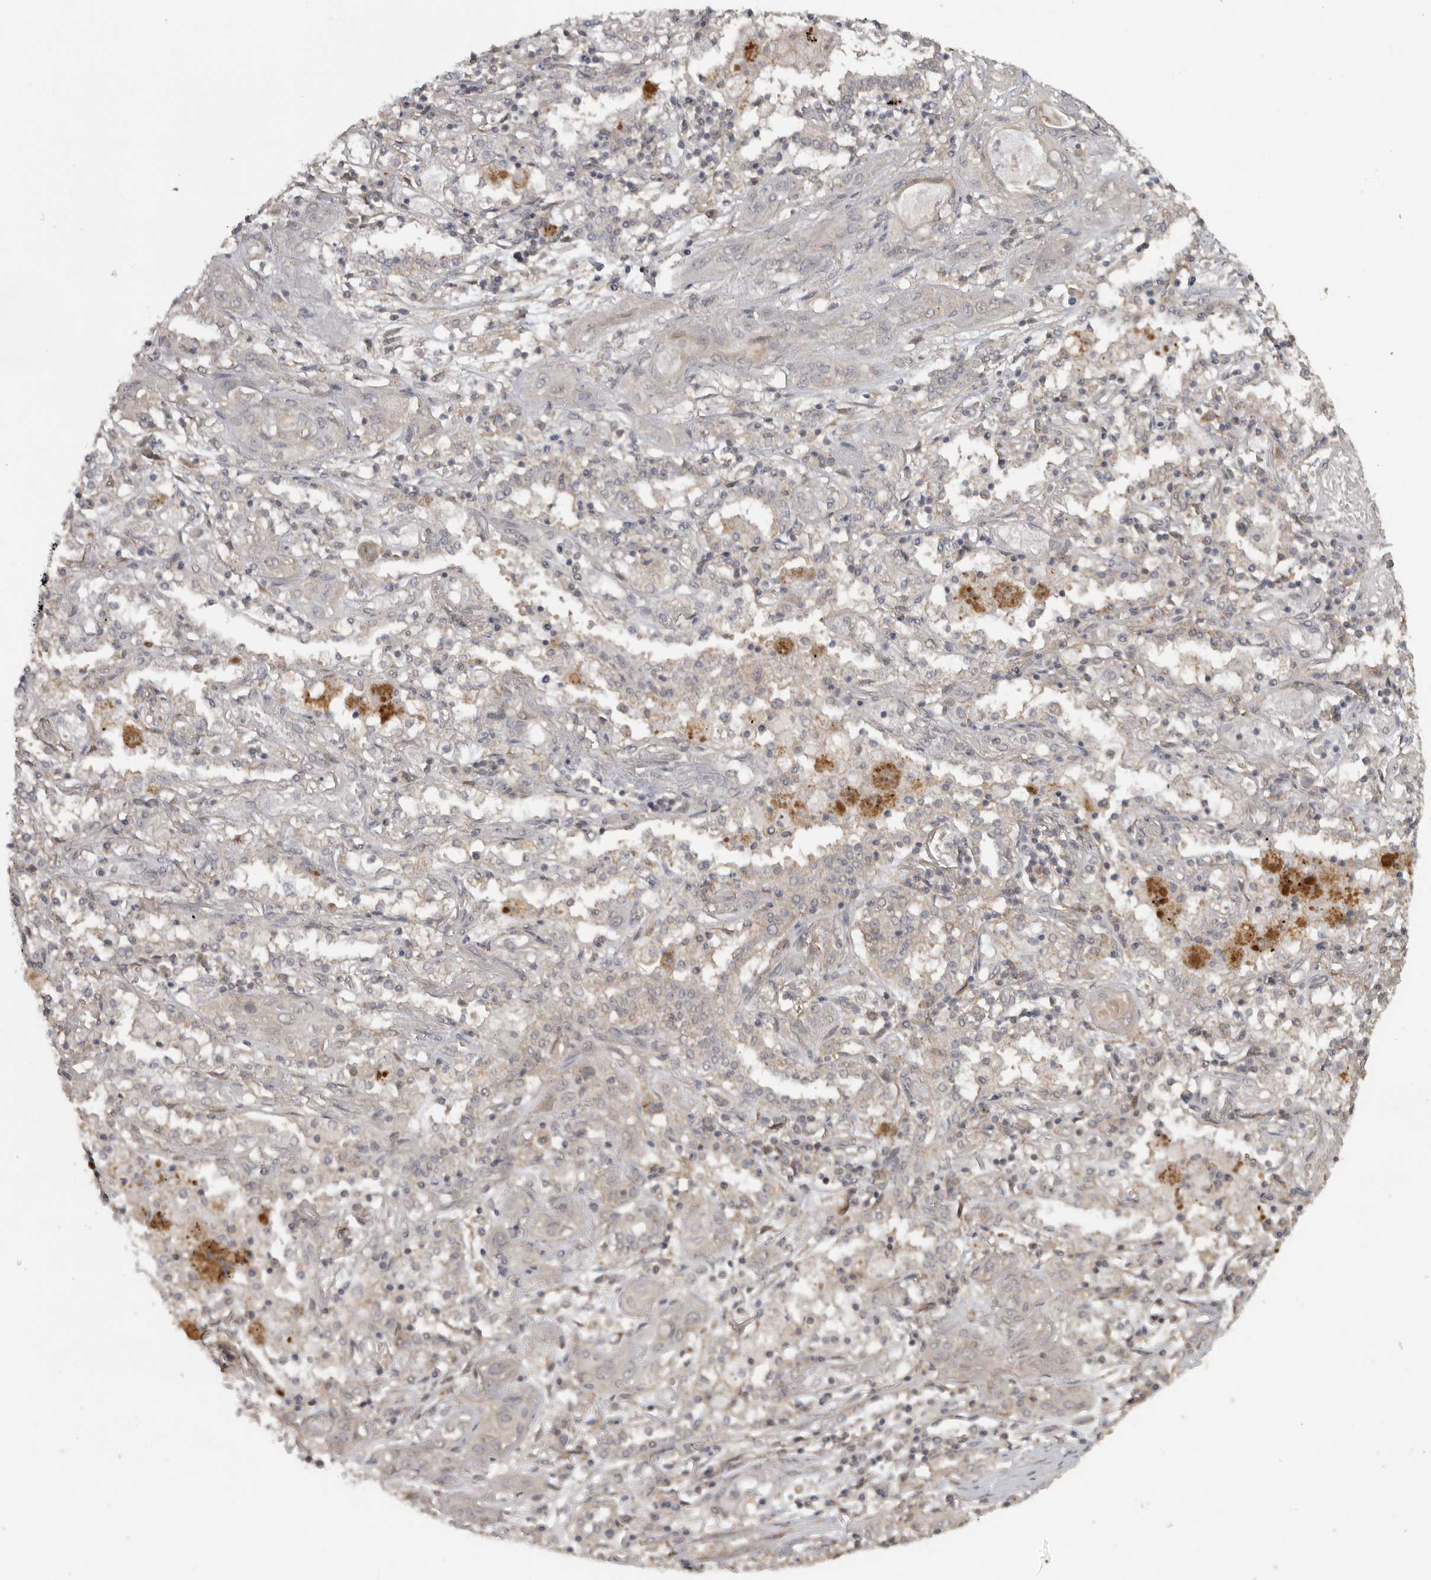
{"staining": {"intensity": "weak", "quantity": "<25%", "location": "cytoplasmic/membranous"}, "tissue": "lung cancer", "cell_type": "Tumor cells", "image_type": "cancer", "snomed": [{"axis": "morphology", "description": "Squamous cell carcinoma, NOS"}, {"axis": "topography", "description": "Lung"}], "caption": "Immunohistochemistry (IHC) micrograph of neoplastic tissue: human lung cancer (squamous cell carcinoma) stained with DAB reveals no significant protein expression in tumor cells.", "gene": "LLGL1", "patient": {"sex": "female", "age": 47}}